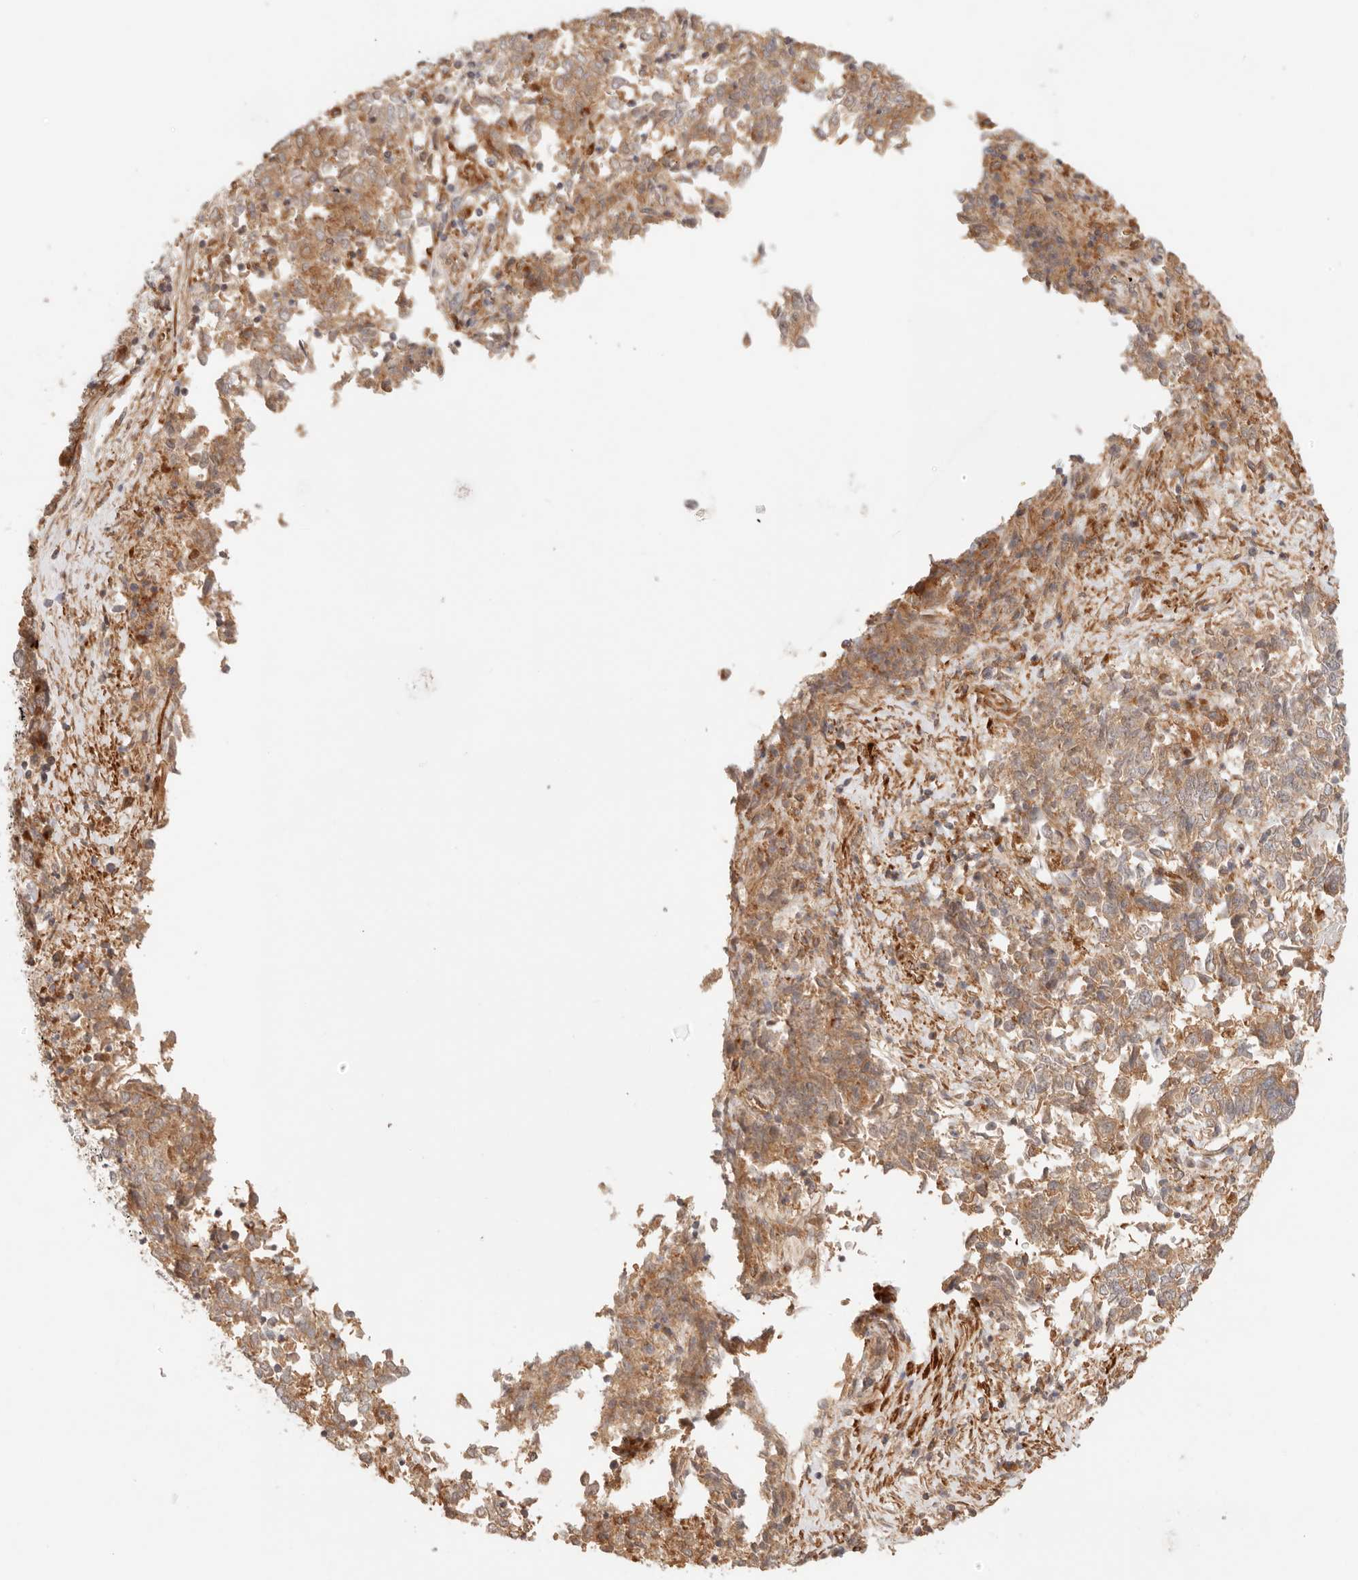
{"staining": {"intensity": "moderate", "quantity": ">75%", "location": "cytoplasmic/membranous"}, "tissue": "endometrial cancer", "cell_type": "Tumor cells", "image_type": "cancer", "snomed": [{"axis": "morphology", "description": "Adenocarcinoma, NOS"}, {"axis": "topography", "description": "Endometrium"}], "caption": "Immunohistochemistry histopathology image of neoplastic tissue: human adenocarcinoma (endometrial) stained using immunohistochemistry demonstrates medium levels of moderate protein expression localized specifically in the cytoplasmic/membranous of tumor cells, appearing as a cytoplasmic/membranous brown color.", "gene": "IL1R2", "patient": {"sex": "female", "age": 80}}